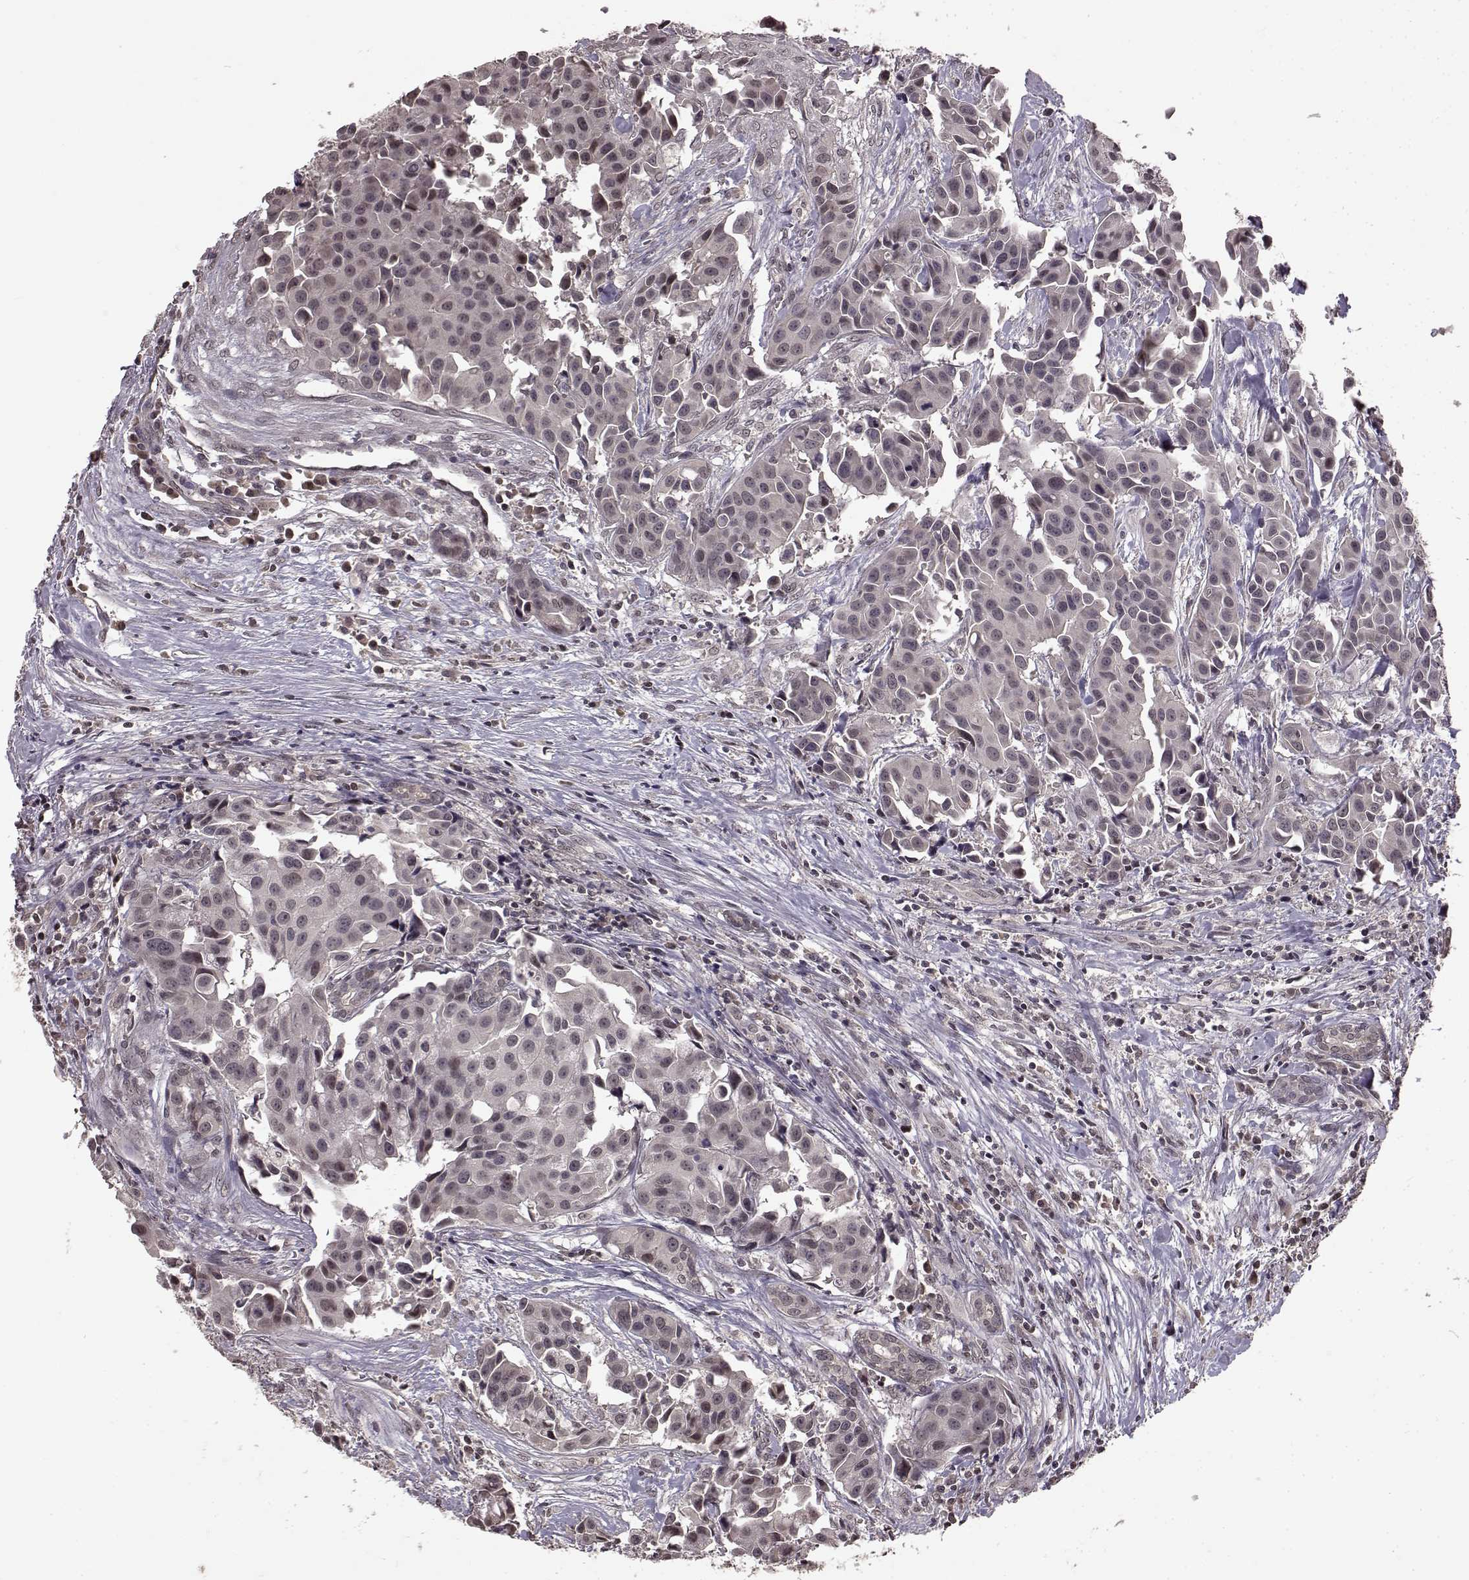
{"staining": {"intensity": "negative", "quantity": "none", "location": "none"}, "tissue": "head and neck cancer", "cell_type": "Tumor cells", "image_type": "cancer", "snomed": [{"axis": "morphology", "description": "Adenocarcinoma, NOS"}, {"axis": "topography", "description": "Head-Neck"}], "caption": "Immunohistochemistry (IHC) of head and neck adenocarcinoma demonstrates no positivity in tumor cells.", "gene": "NTRK2", "patient": {"sex": "male", "age": 76}}